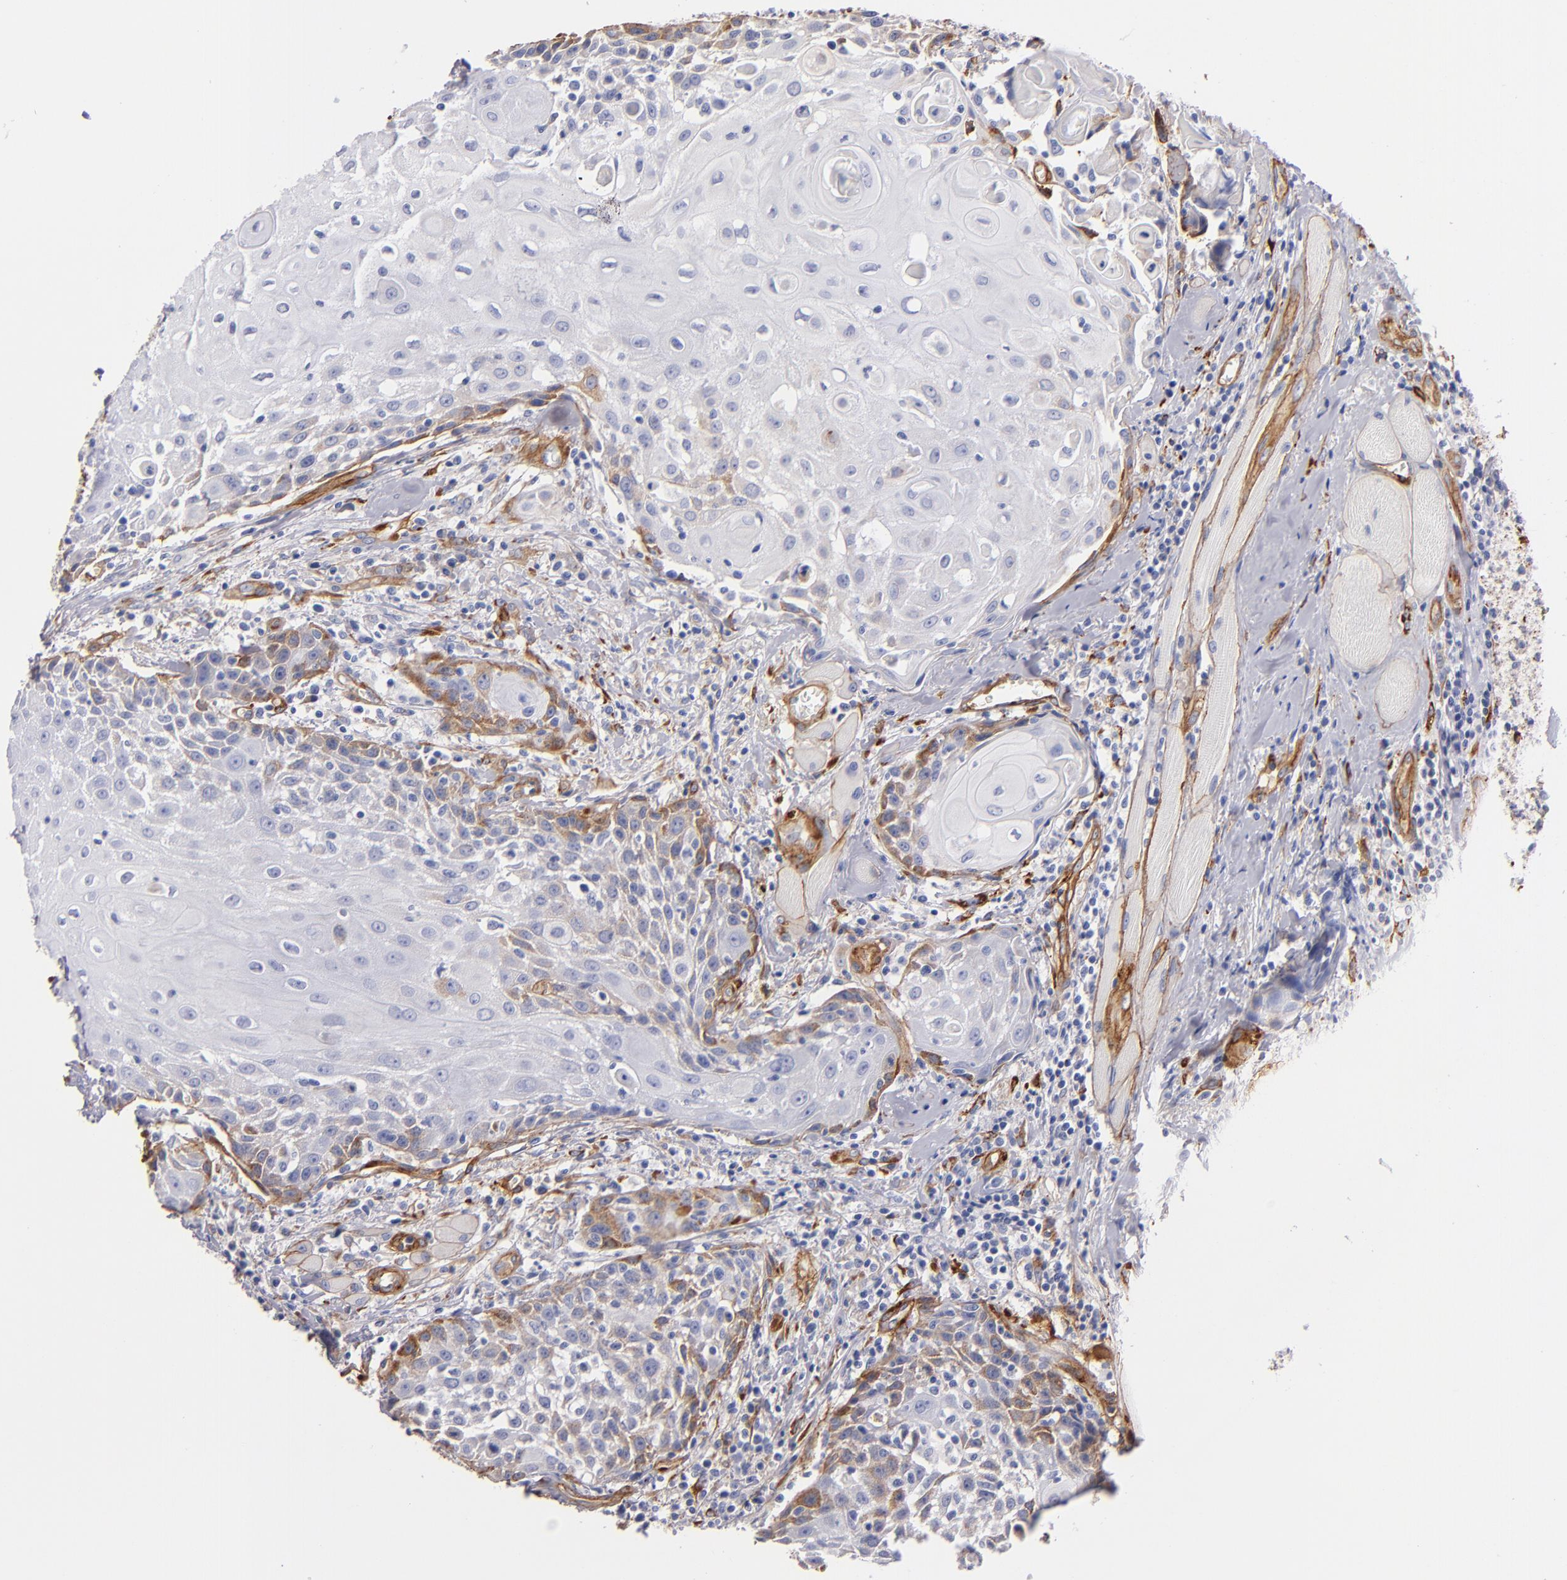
{"staining": {"intensity": "moderate", "quantity": "<25%", "location": "cytoplasmic/membranous"}, "tissue": "head and neck cancer", "cell_type": "Tumor cells", "image_type": "cancer", "snomed": [{"axis": "morphology", "description": "Squamous cell carcinoma, NOS"}, {"axis": "topography", "description": "Oral tissue"}, {"axis": "topography", "description": "Head-Neck"}], "caption": "Immunohistochemistry (IHC) staining of head and neck cancer, which demonstrates low levels of moderate cytoplasmic/membranous staining in about <25% of tumor cells indicating moderate cytoplasmic/membranous protein staining. The staining was performed using DAB (brown) for protein detection and nuclei were counterstained in hematoxylin (blue).", "gene": "LAMC1", "patient": {"sex": "female", "age": 82}}